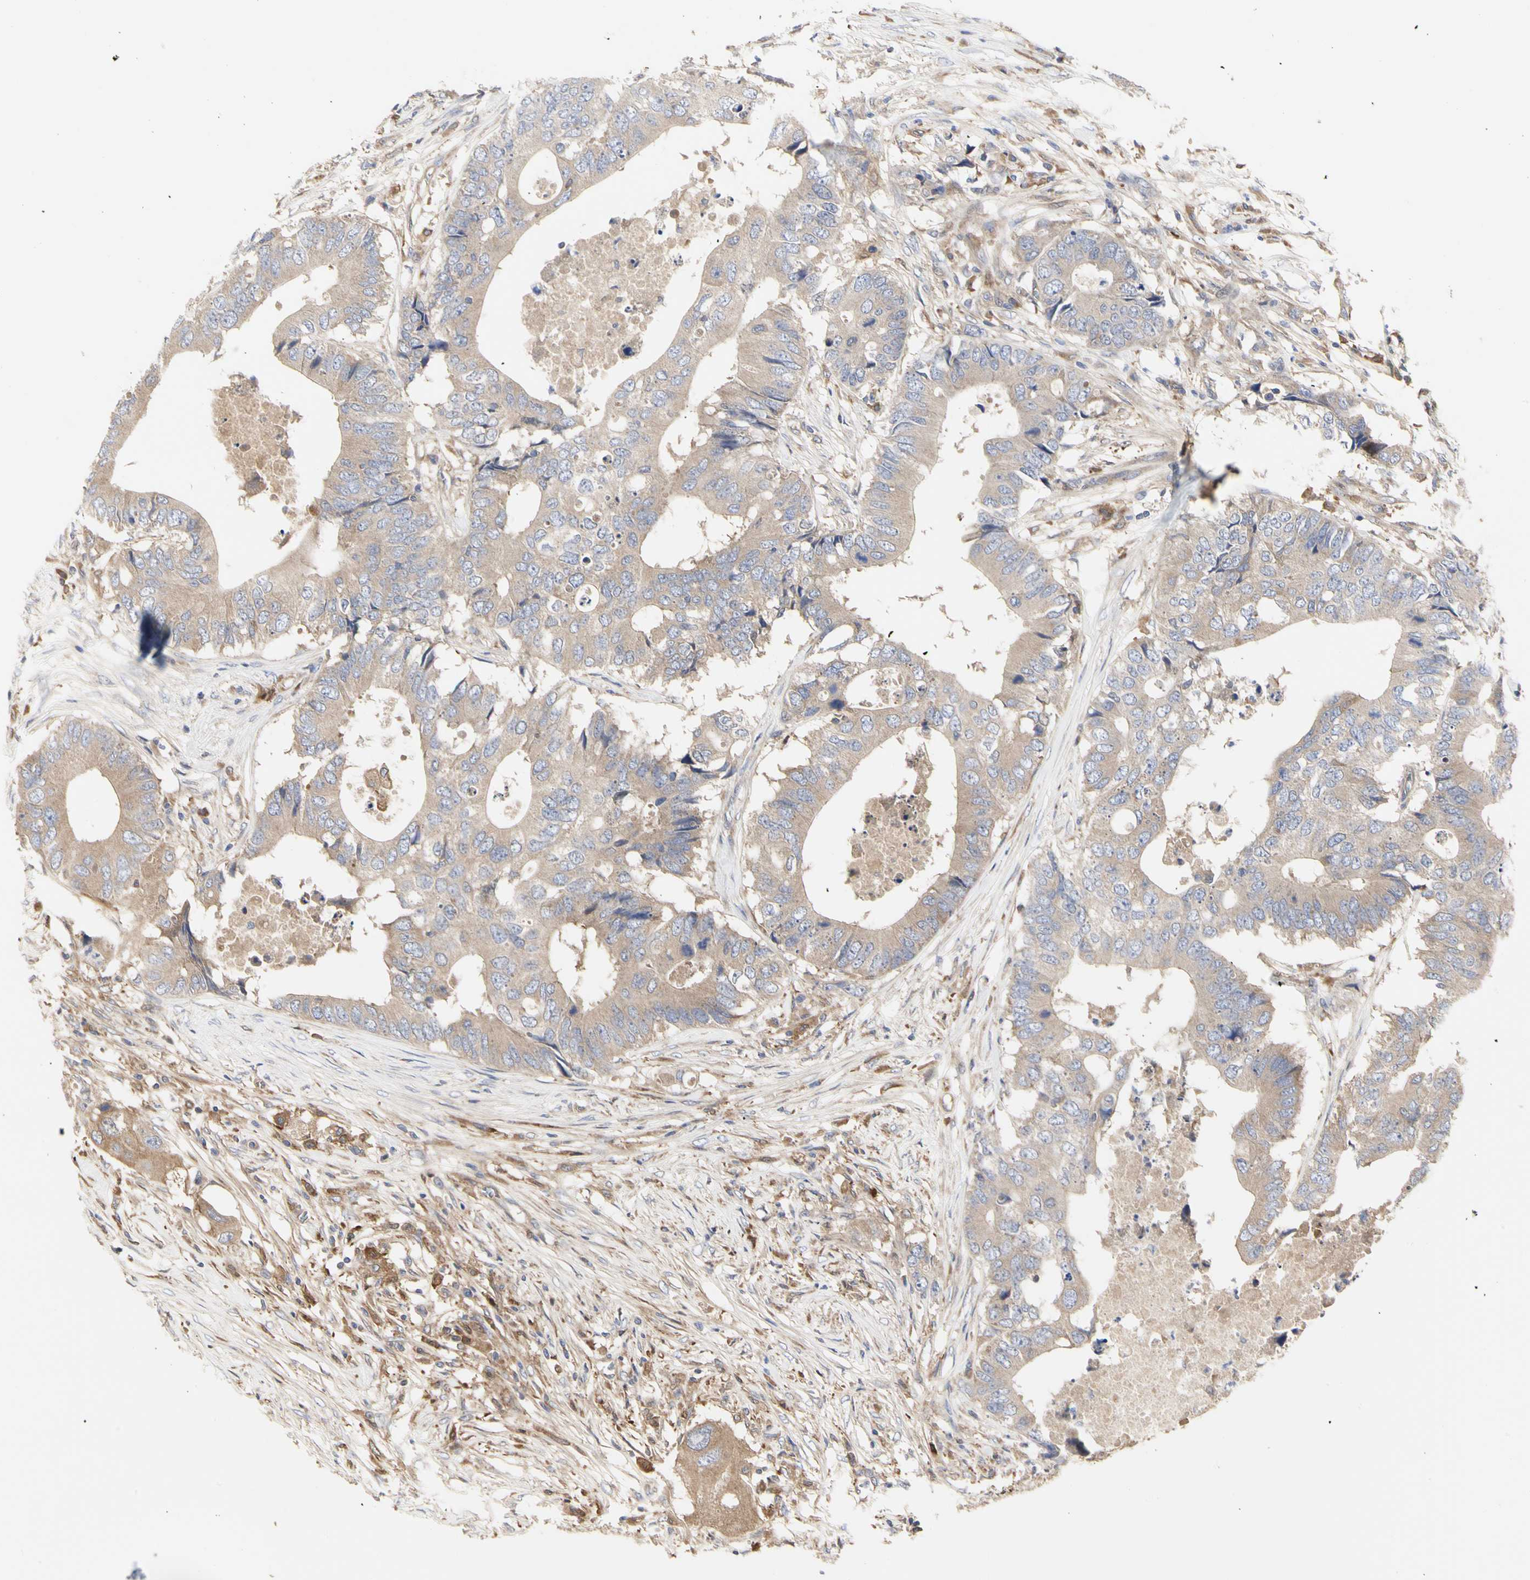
{"staining": {"intensity": "weak", "quantity": ">75%", "location": "cytoplasmic/membranous"}, "tissue": "colorectal cancer", "cell_type": "Tumor cells", "image_type": "cancer", "snomed": [{"axis": "morphology", "description": "Adenocarcinoma, NOS"}, {"axis": "topography", "description": "Colon"}], "caption": "This micrograph shows IHC staining of human colorectal cancer (adenocarcinoma), with low weak cytoplasmic/membranous staining in about >75% of tumor cells.", "gene": "C3orf52", "patient": {"sex": "male", "age": 71}}